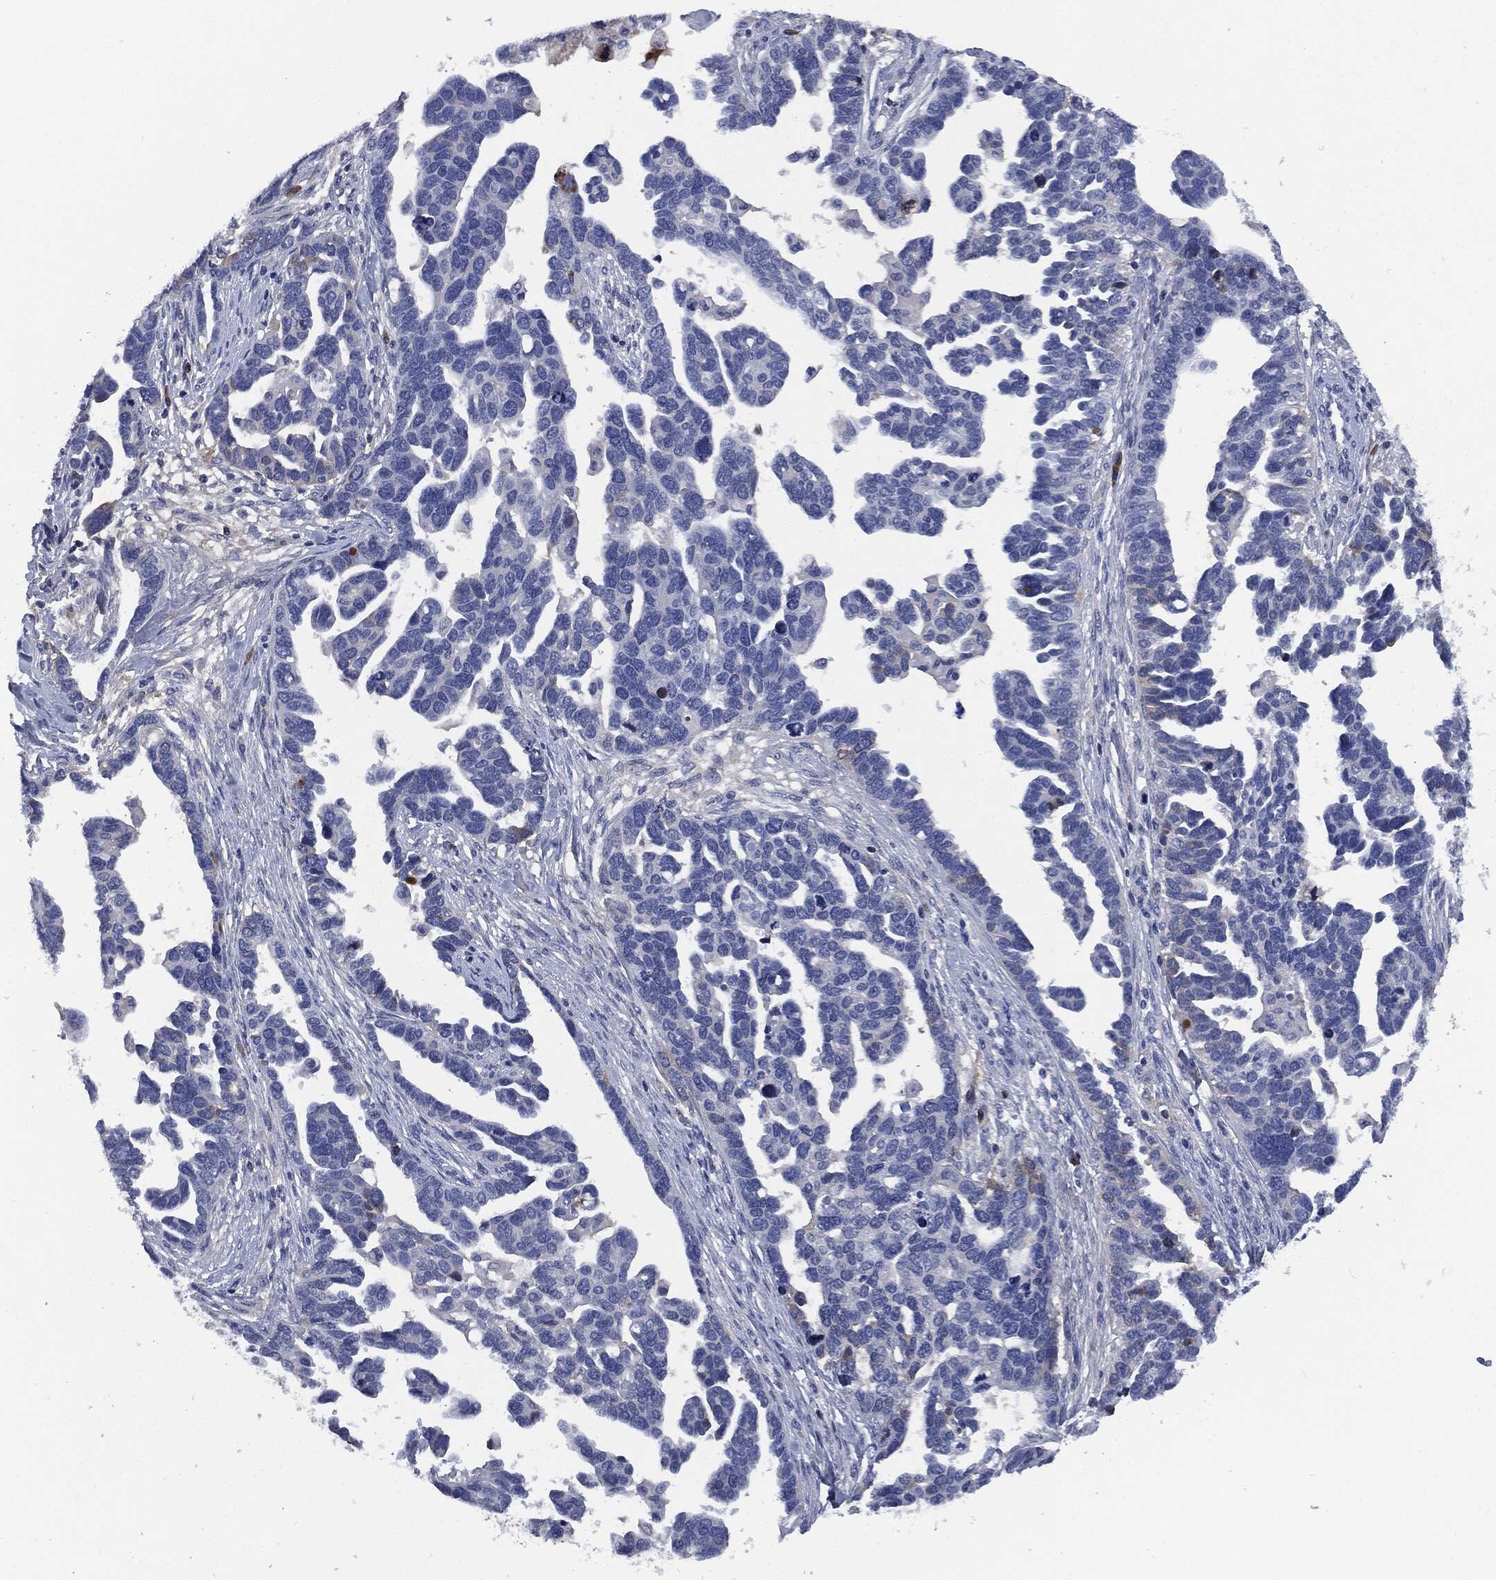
{"staining": {"intensity": "negative", "quantity": "none", "location": "none"}, "tissue": "ovarian cancer", "cell_type": "Tumor cells", "image_type": "cancer", "snomed": [{"axis": "morphology", "description": "Cystadenocarcinoma, serous, NOS"}, {"axis": "topography", "description": "Ovary"}], "caption": "A micrograph of serous cystadenocarcinoma (ovarian) stained for a protein displays no brown staining in tumor cells.", "gene": "SIGLEC7", "patient": {"sex": "female", "age": 54}}